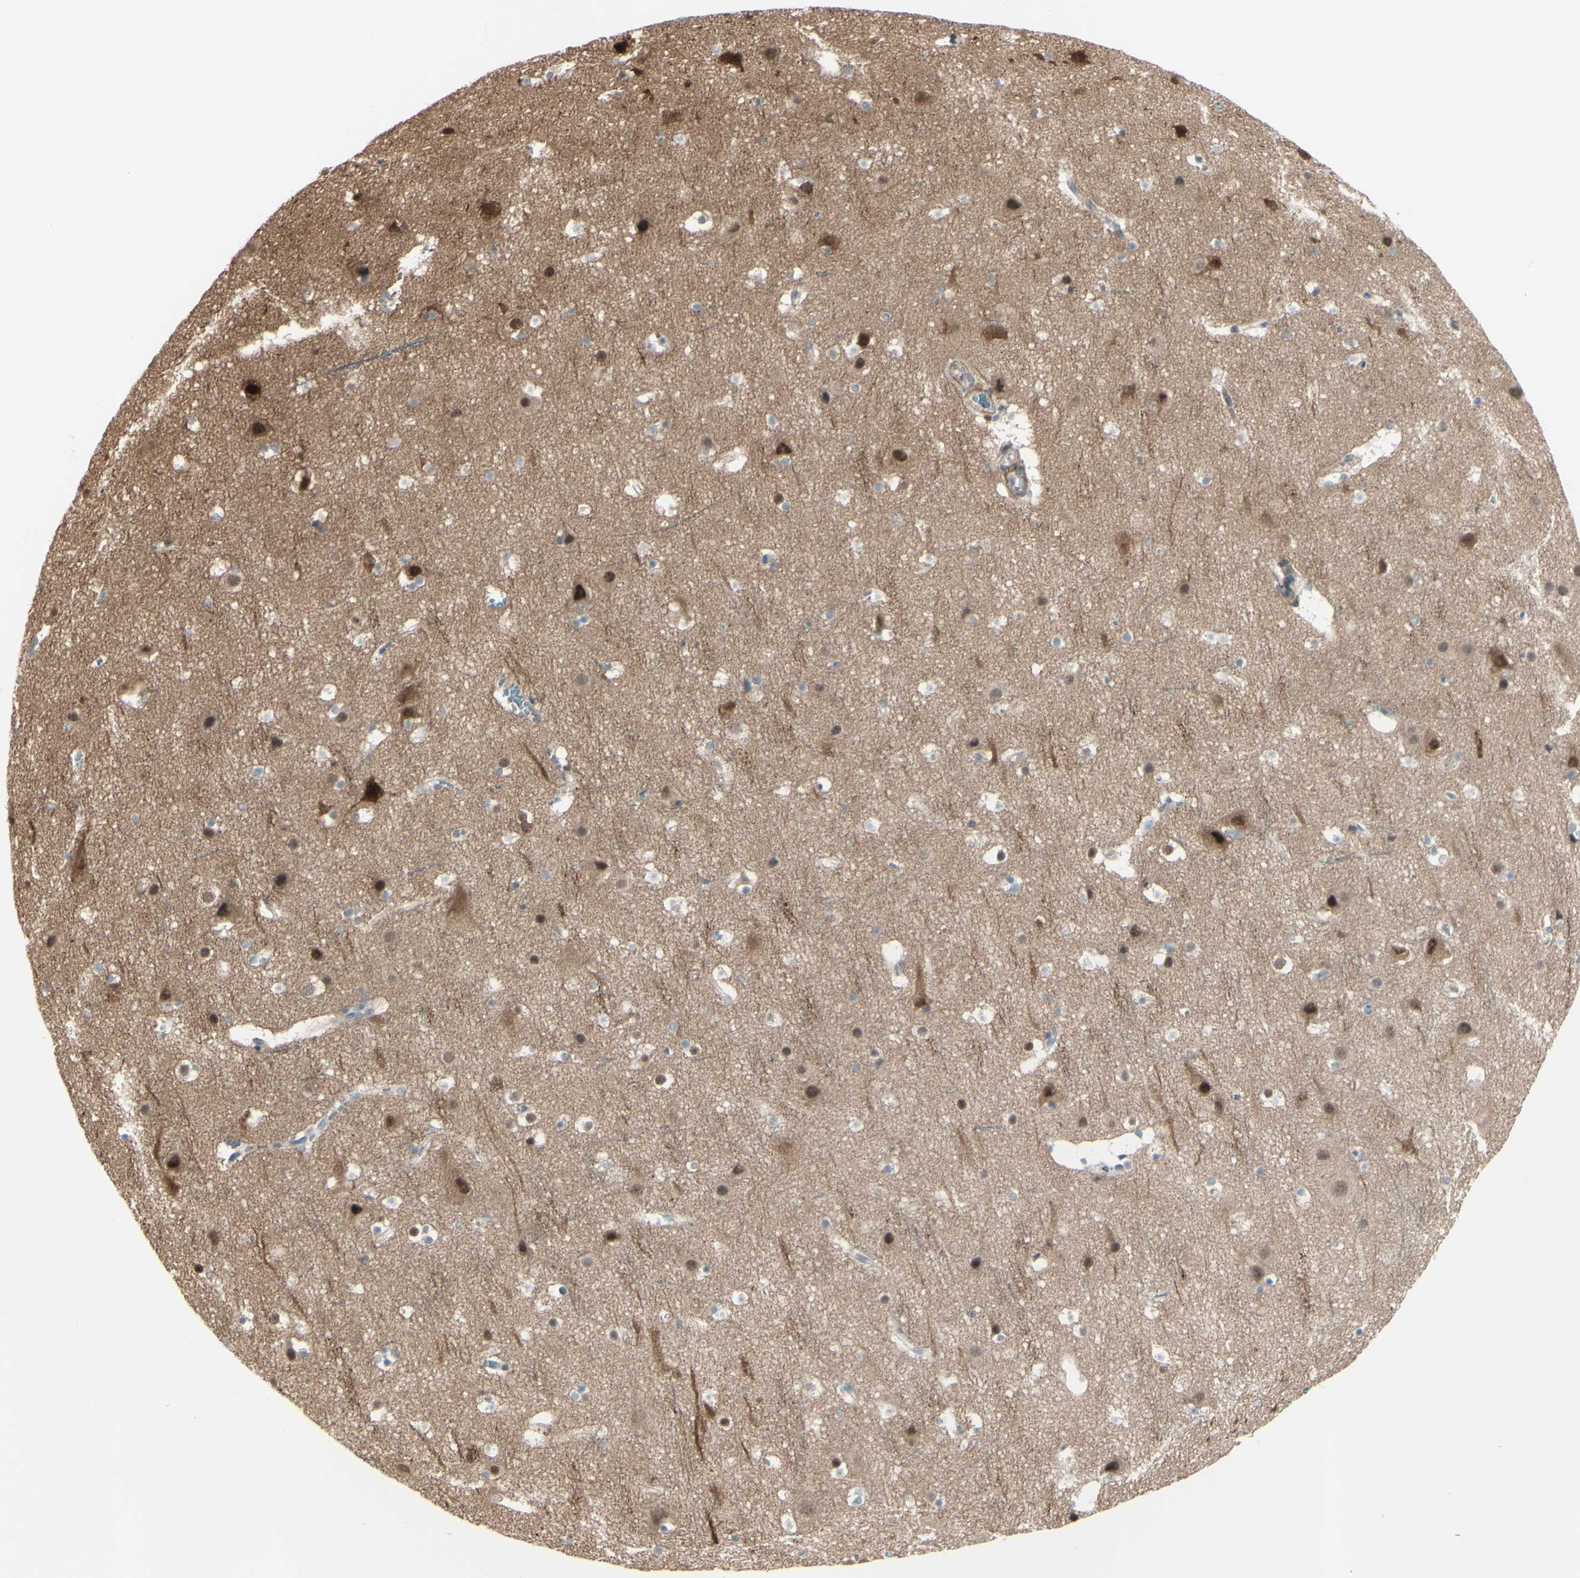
{"staining": {"intensity": "negative", "quantity": "none", "location": "none"}, "tissue": "cerebral cortex", "cell_type": "Endothelial cells", "image_type": "normal", "snomed": [{"axis": "morphology", "description": "Normal tissue, NOS"}, {"axis": "topography", "description": "Cerebral cortex"}], "caption": "A histopathology image of cerebral cortex stained for a protein demonstrates no brown staining in endothelial cells. Brightfield microscopy of IHC stained with DAB (3,3'-diaminobenzidine) (brown) and hematoxylin (blue), captured at high magnification.", "gene": "LRRK1", "patient": {"sex": "male", "age": 45}}